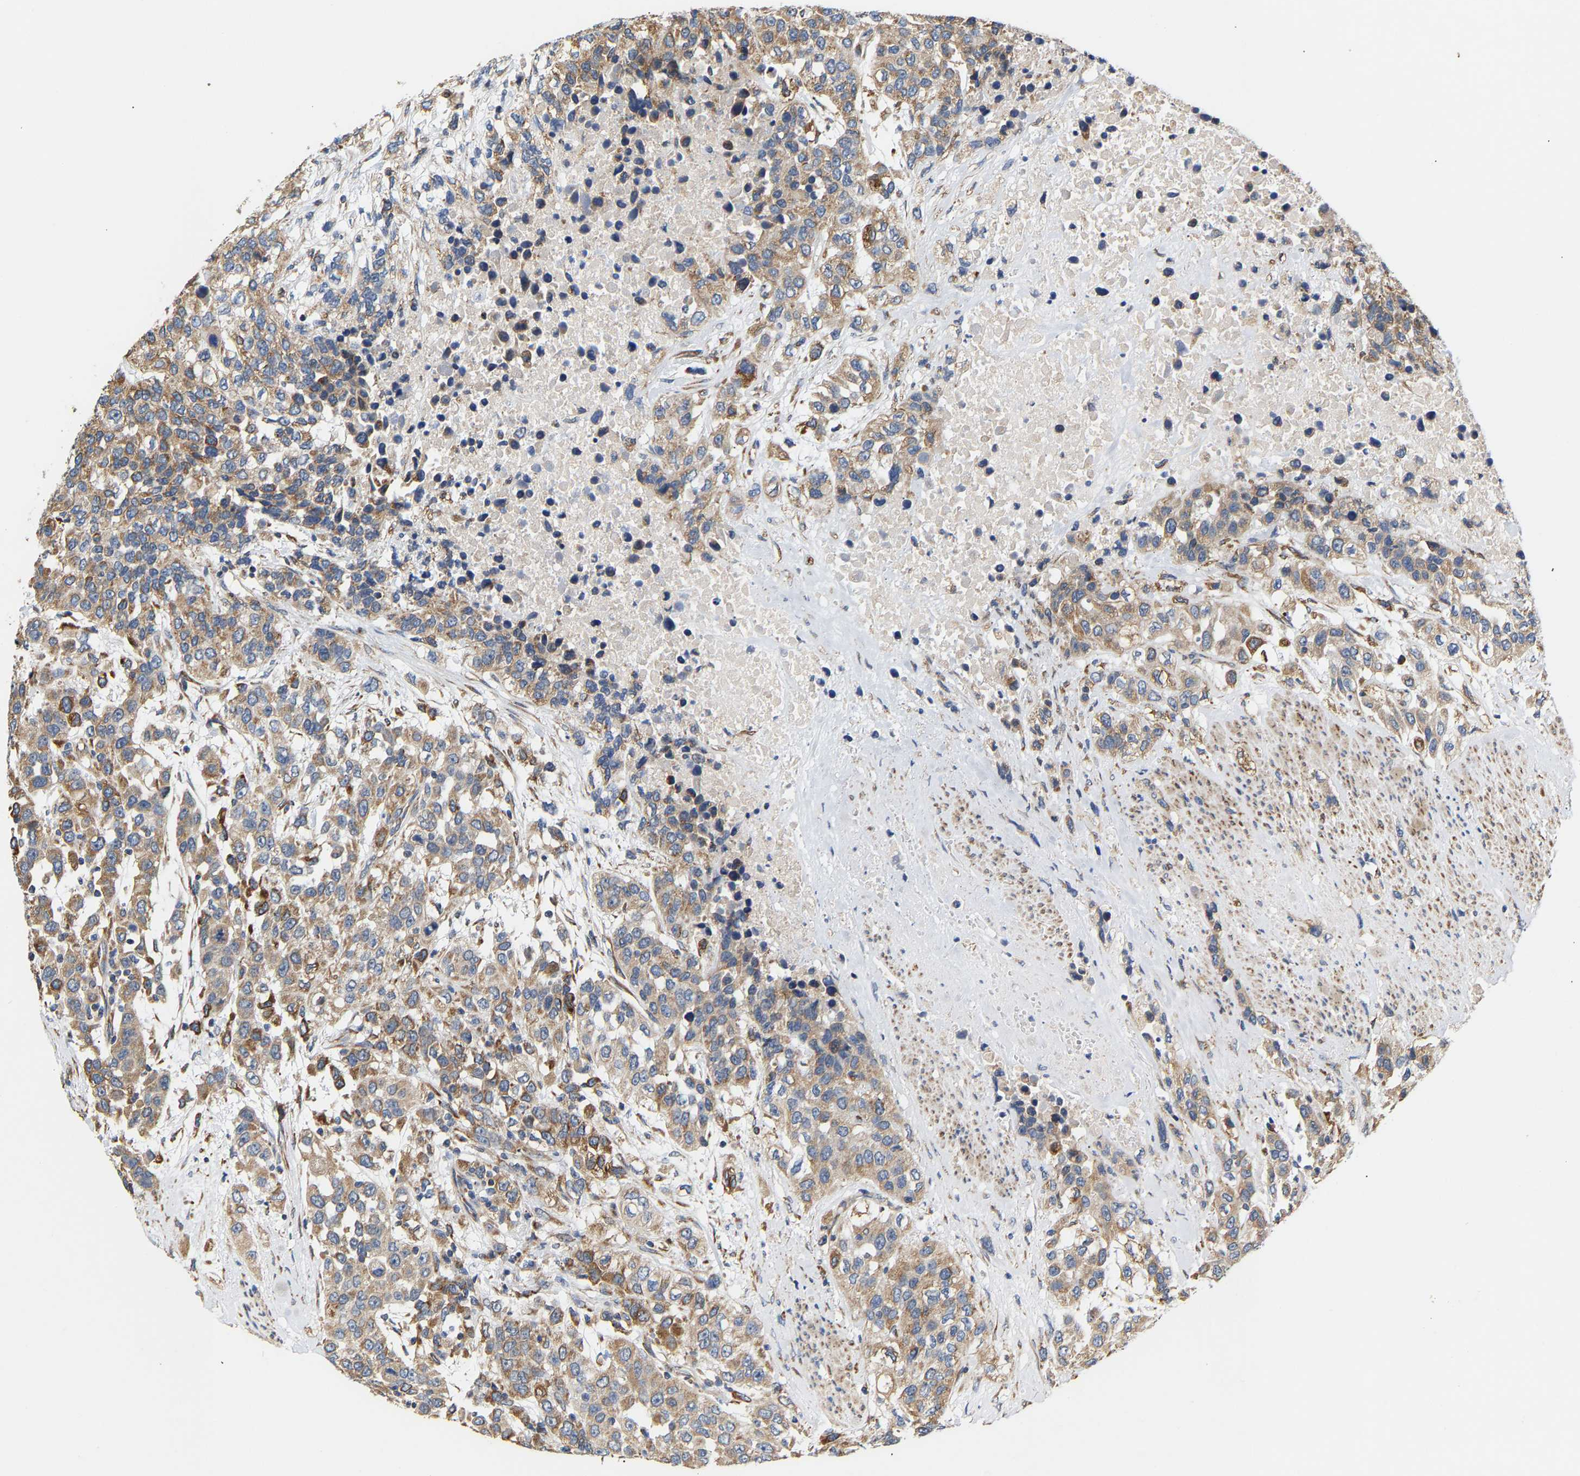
{"staining": {"intensity": "moderate", "quantity": ">75%", "location": "cytoplasmic/membranous"}, "tissue": "urothelial cancer", "cell_type": "Tumor cells", "image_type": "cancer", "snomed": [{"axis": "morphology", "description": "Urothelial carcinoma, High grade"}, {"axis": "topography", "description": "Urinary bladder"}], "caption": "Urothelial cancer tissue displays moderate cytoplasmic/membranous positivity in approximately >75% of tumor cells, visualized by immunohistochemistry.", "gene": "TMEM168", "patient": {"sex": "female", "age": 80}}